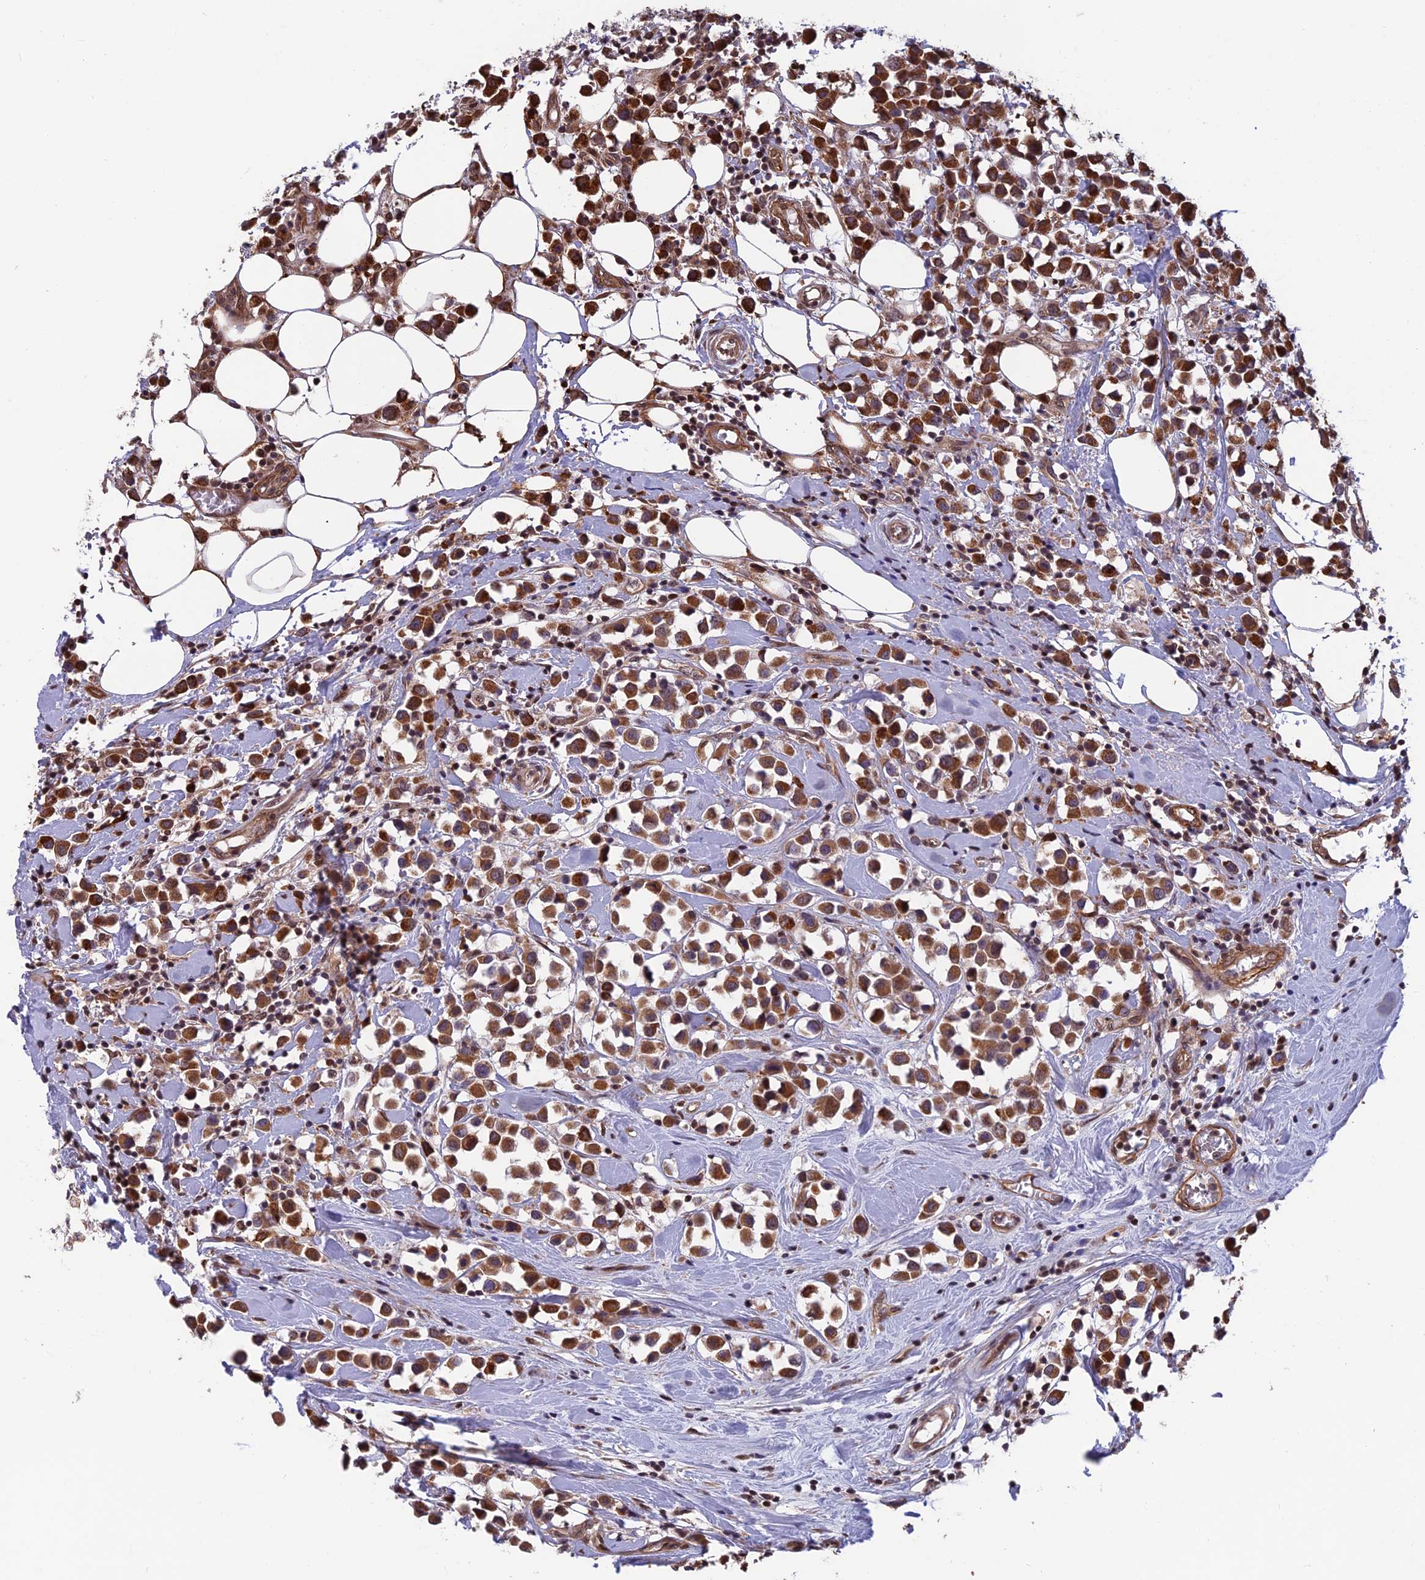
{"staining": {"intensity": "strong", "quantity": ">75%", "location": "cytoplasmic/membranous"}, "tissue": "breast cancer", "cell_type": "Tumor cells", "image_type": "cancer", "snomed": [{"axis": "morphology", "description": "Duct carcinoma"}, {"axis": "topography", "description": "Breast"}], "caption": "Immunohistochemical staining of human breast cancer (invasive ductal carcinoma) demonstrates high levels of strong cytoplasmic/membranous protein staining in approximately >75% of tumor cells. The protein is stained brown, and the nuclei are stained in blue (DAB IHC with brightfield microscopy, high magnification).", "gene": "MAST2", "patient": {"sex": "female", "age": 61}}